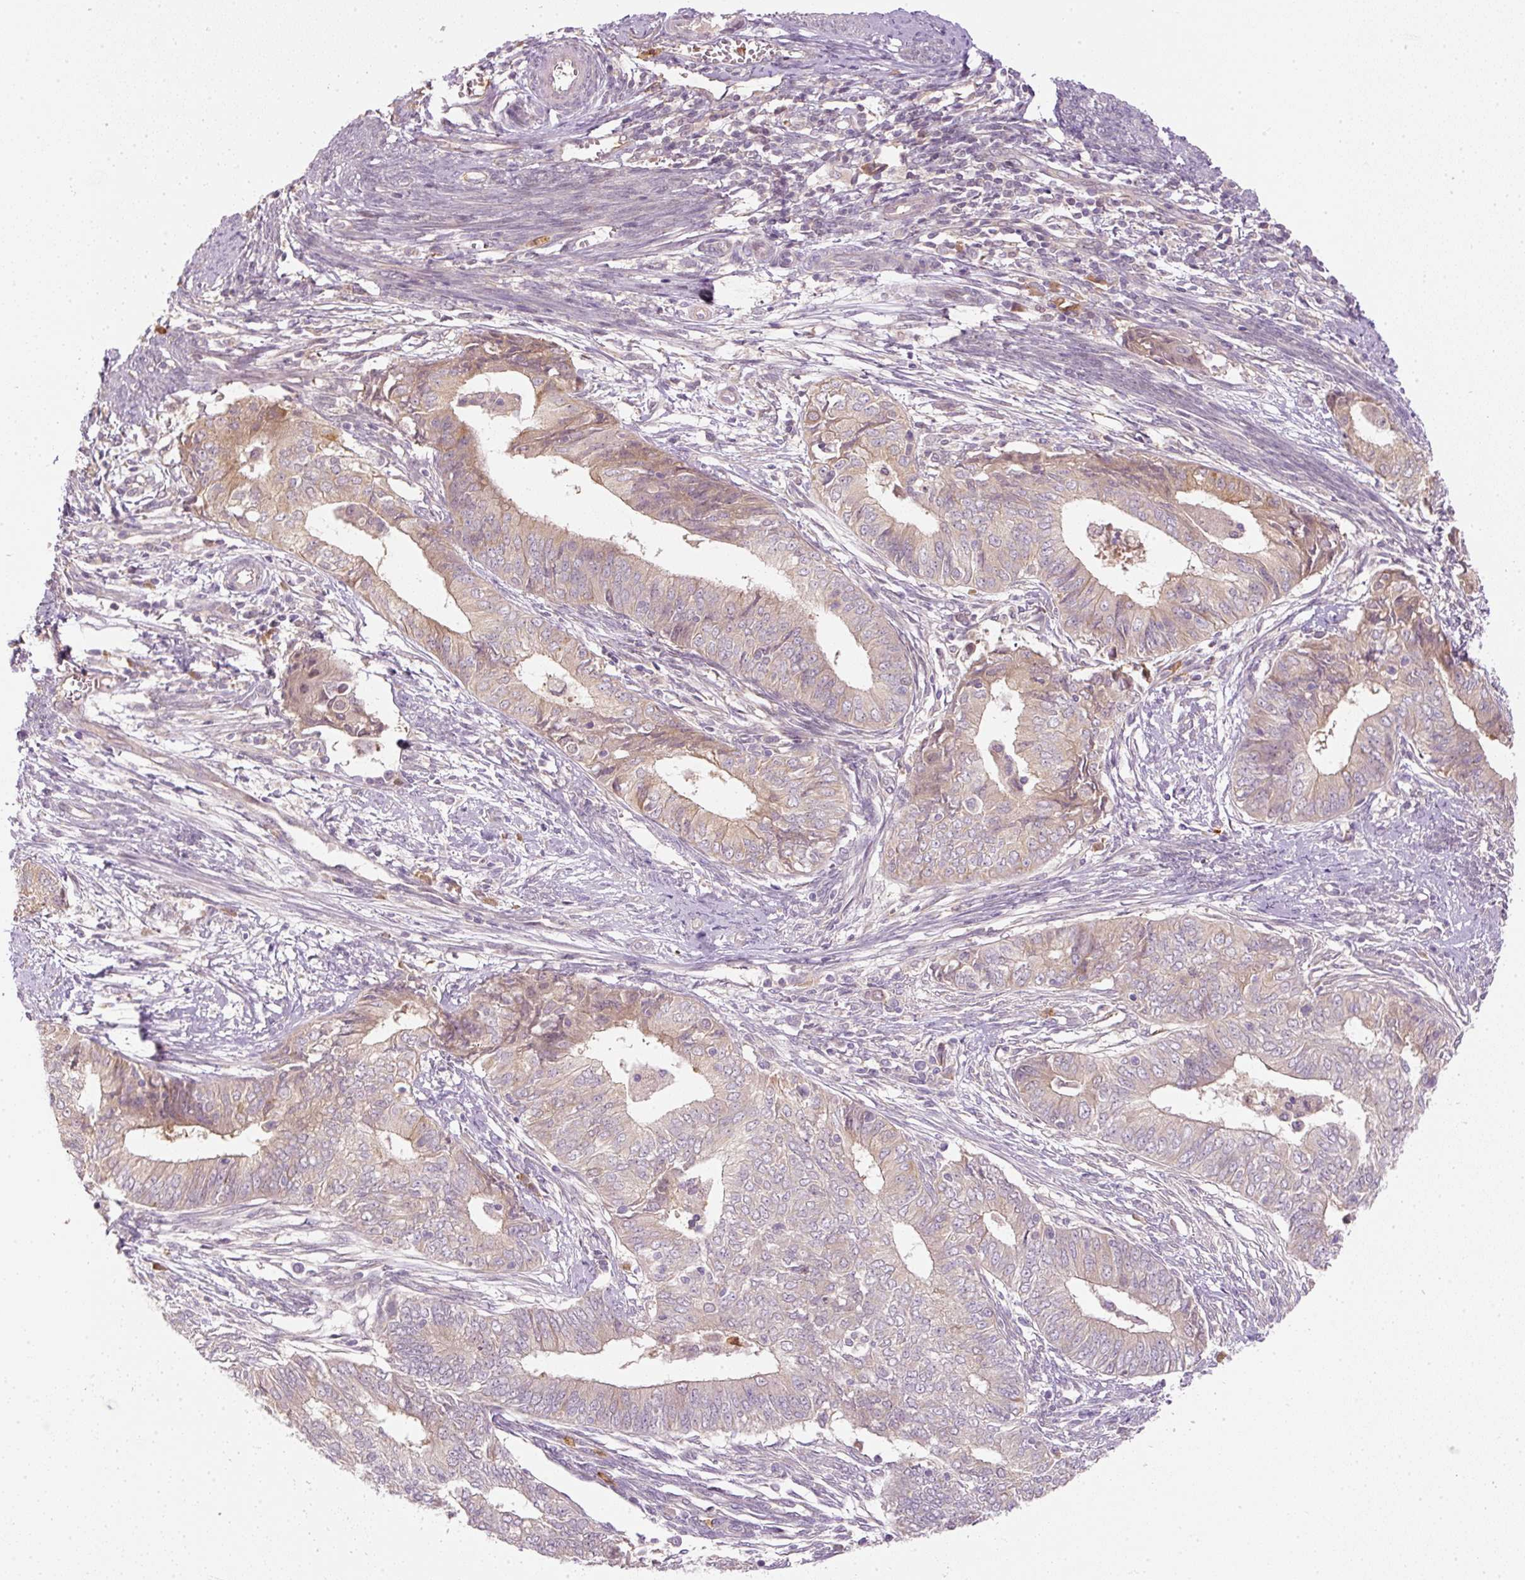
{"staining": {"intensity": "weak", "quantity": "25%-75%", "location": "cytoplasmic/membranous"}, "tissue": "endometrial cancer", "cell_type": "Tumor cells", "image_type": "cancer", "snomed": [{"axis": "morphology", "description": "Adenocarcinoma, NOS"}, {"axis": "topography", "description": "Endometrium"}], "caption": "A high-resolution histopathology image shows immunohistochemistry (IHC) staining of endometrial cancer (adenocarcinoma), which demonstrates weak cytoplasmic/membranous staining in about 25%-75% of tumor cells.", "gene": "CTTNBP2", "patient": {"sex": "female", "age": 62}}